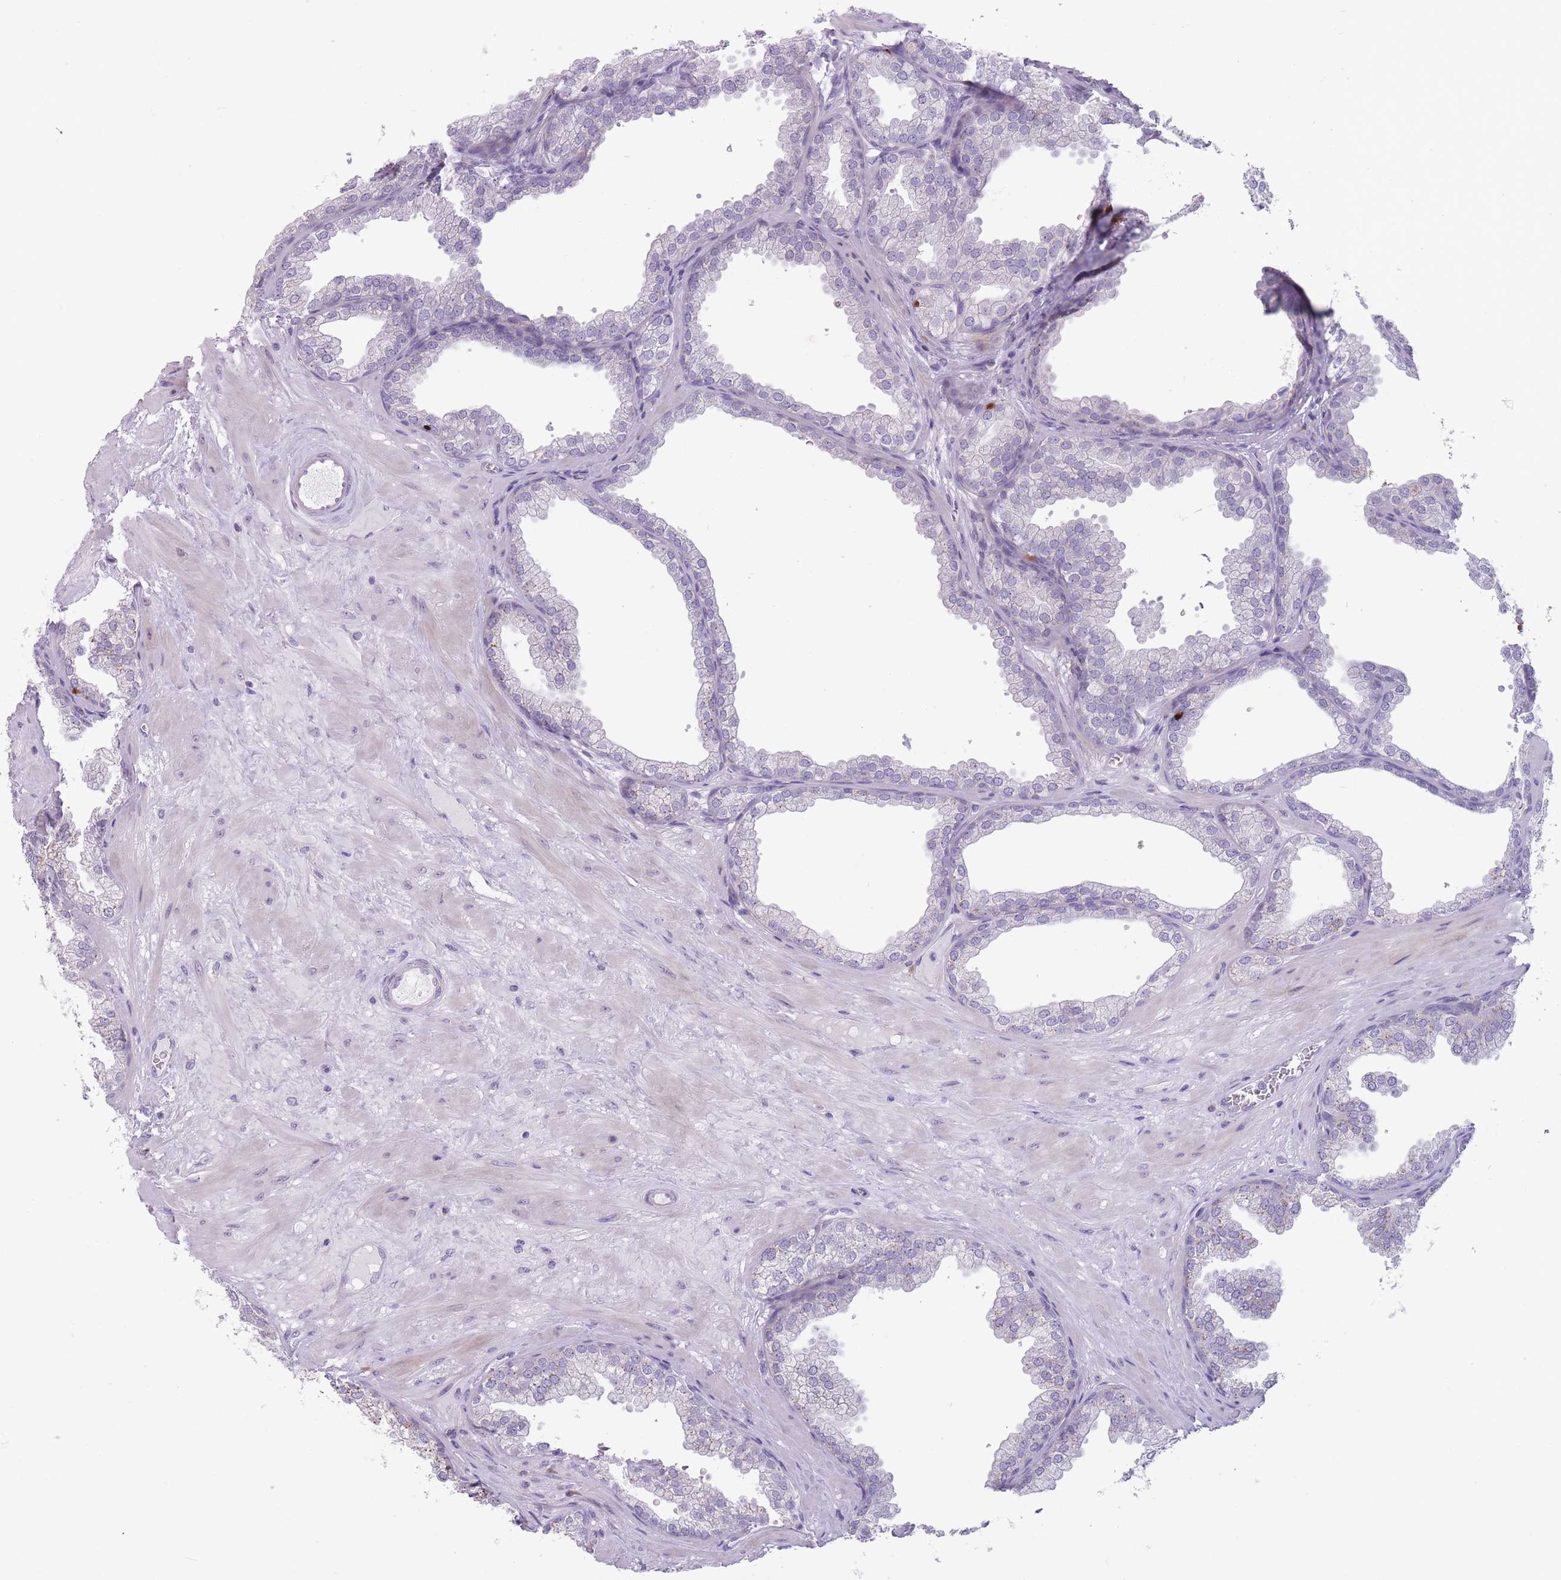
{"staining": {"intensity": "negative", "quantity": "none", "location": "none"}, "tissue": "prostate", "cell_type": "Glandular cells", "image_type": "normal", "snomed": [{"axis": "morphology", "description": "Normal tissue, NOS"}, {"axis": "topography", "description": "Prostate"}], "caption": "This is an immunohistochemistry image of benign prostate. There is no positivity in glandular cells.", "gene": "PAIP2B", "patient": {"sex": "male", "age": 37}}